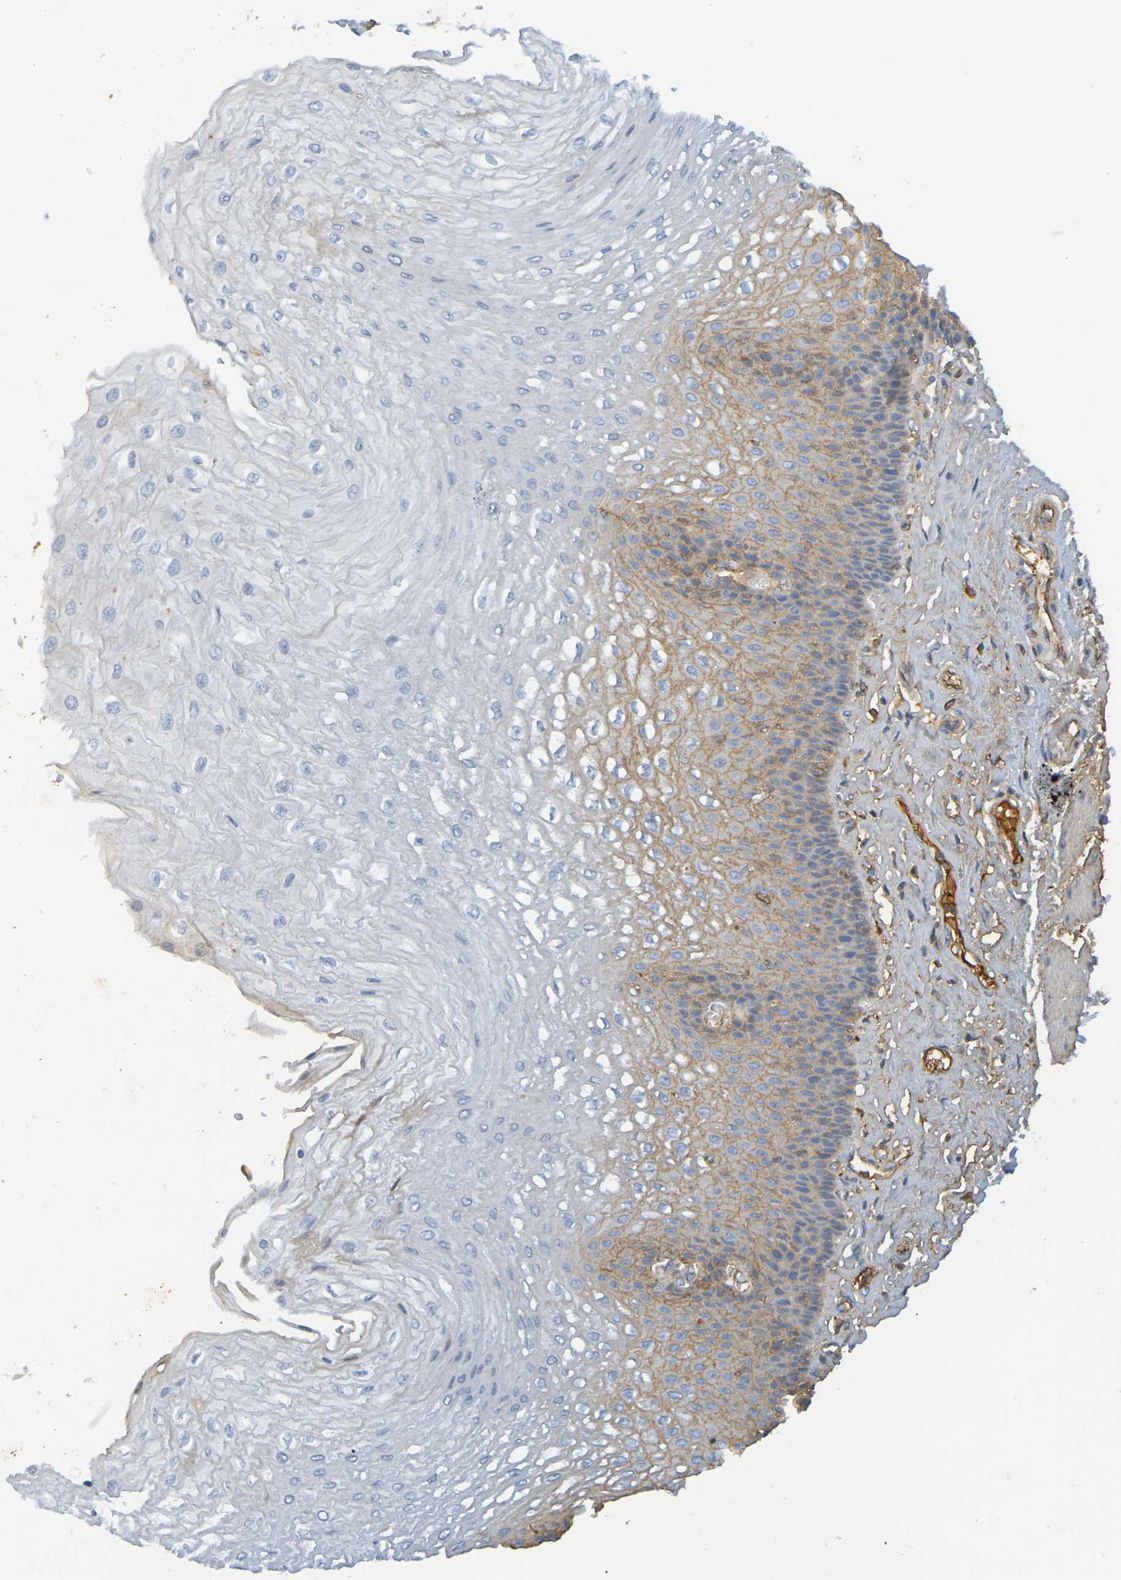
{"staining": {"intensity": "moderate", "quantity": "<25%", "location": "cytoplasmic/membranous"}, "tissue": "esophagus", "cell_type": "Squamous epithelial cells", "image_type": "normal", "snomed": [{"axis": "morphology", "description": "Normal tissue, NOS"}, {"axis": "topography", "description": "Esophagus"}], "caption": "Brown immunohistochemical staining in normal human esophagus shows moderate cytoplasmic/membranous staining in about <25% of squamous epithelial cells. (IHC, brightfield microscopy, high magnification).", "gene": "C1QA", "patient": {"sex": "female", "age": 72}}